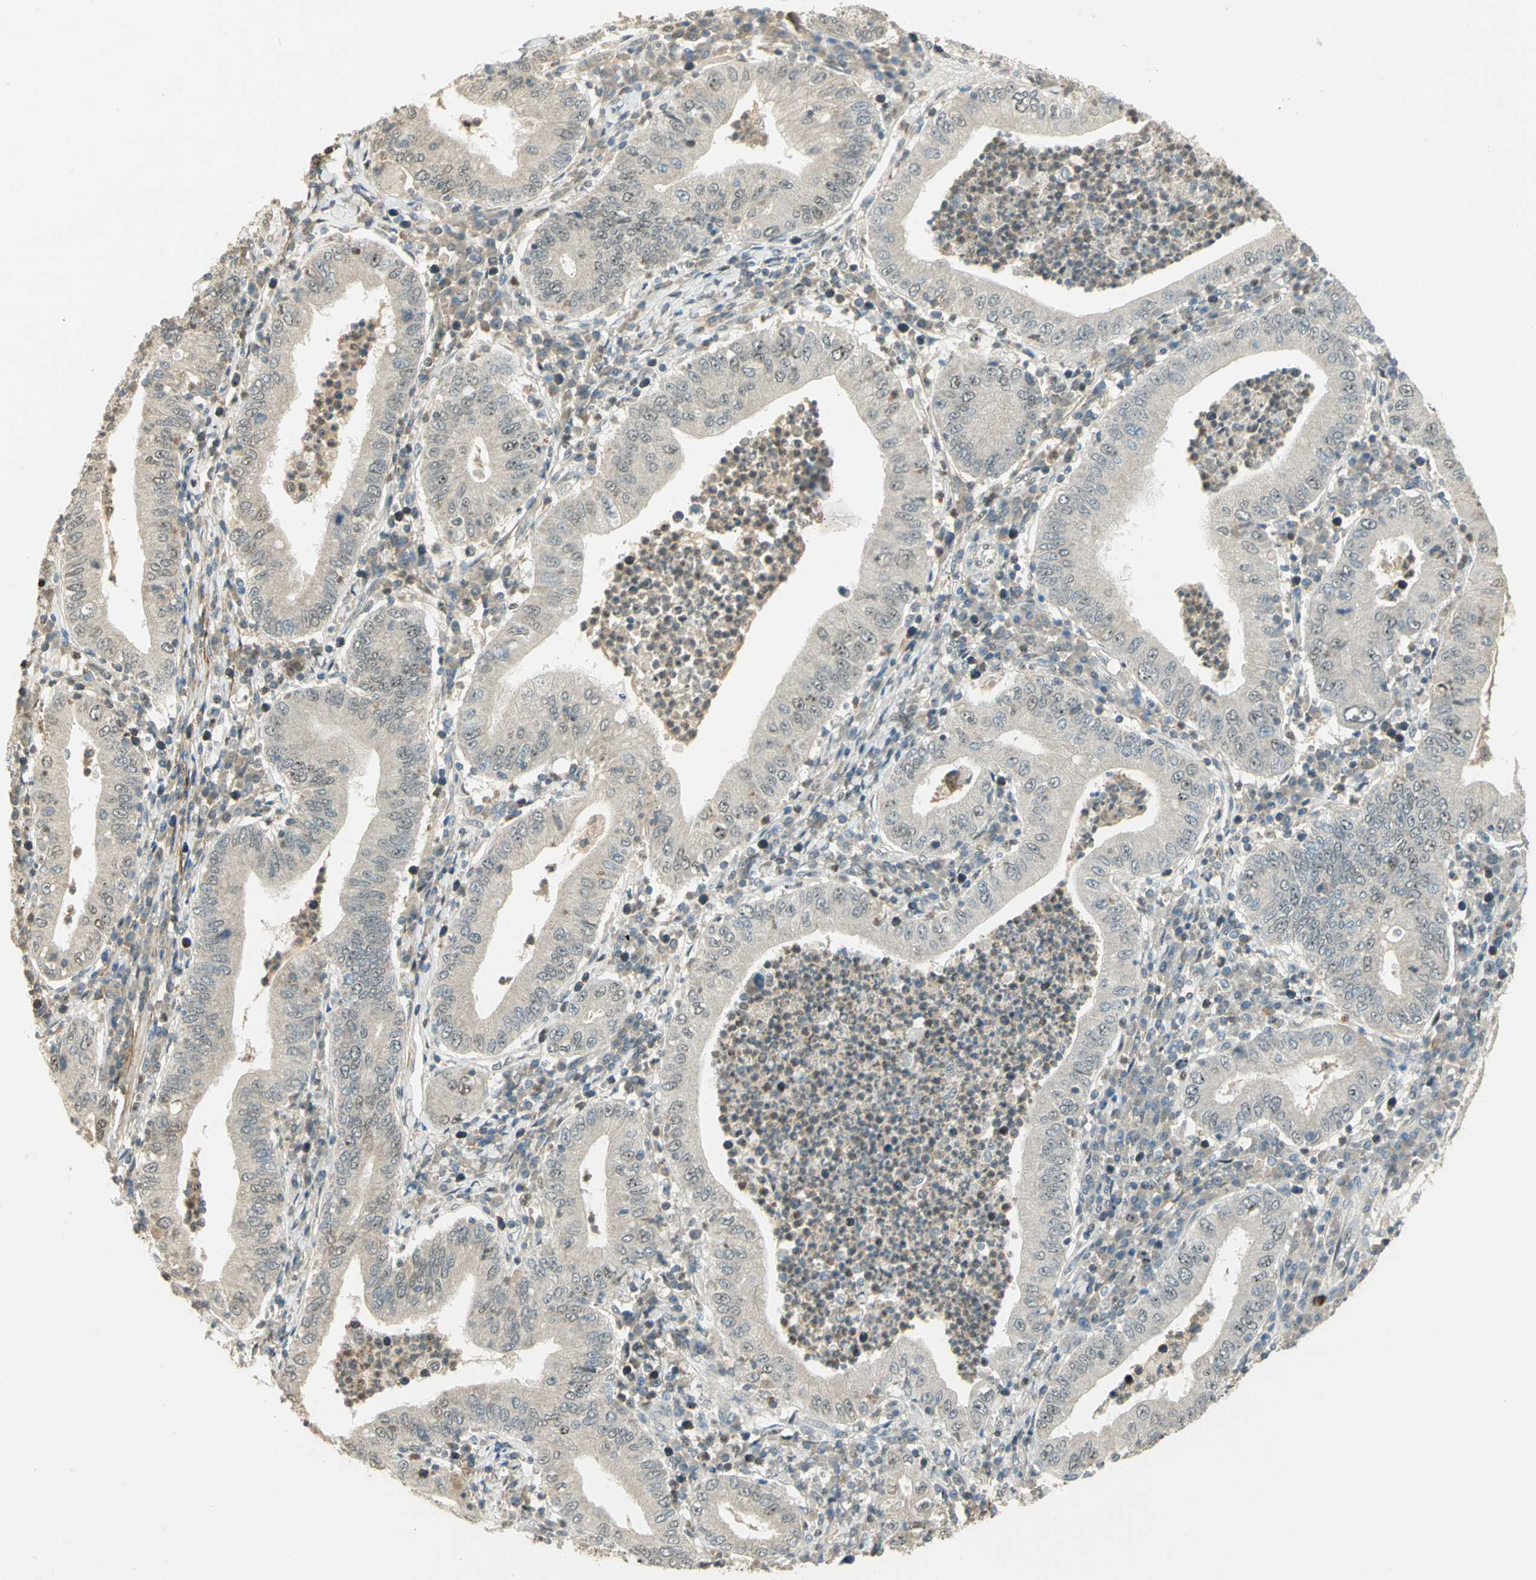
{"staining": {"intensity": "negative", "quantity": "none", "location": "none"}, "tissue": "stomach cancer", "cell_type": "Tumor cells", "image_type": "cancer", "snomed": [{"axis": "morphology", "description": "Normal tissue, NOS"}, {"axis": "morphology", "description": "Adenocarcinoma, NOS"}, {"axis": "topography", "description": "Esophagus"}, {"axis": "topography", "description": "Stomach, upper"}, {"axis": "topography", "description": "Peripheral nerve tissue"}], "caption": "Immunohistochemistry of stomach cancer reveals no expression in tumor cells.", "gene": "BIRC2", "patient": {"sex": "male", "age": 62}}